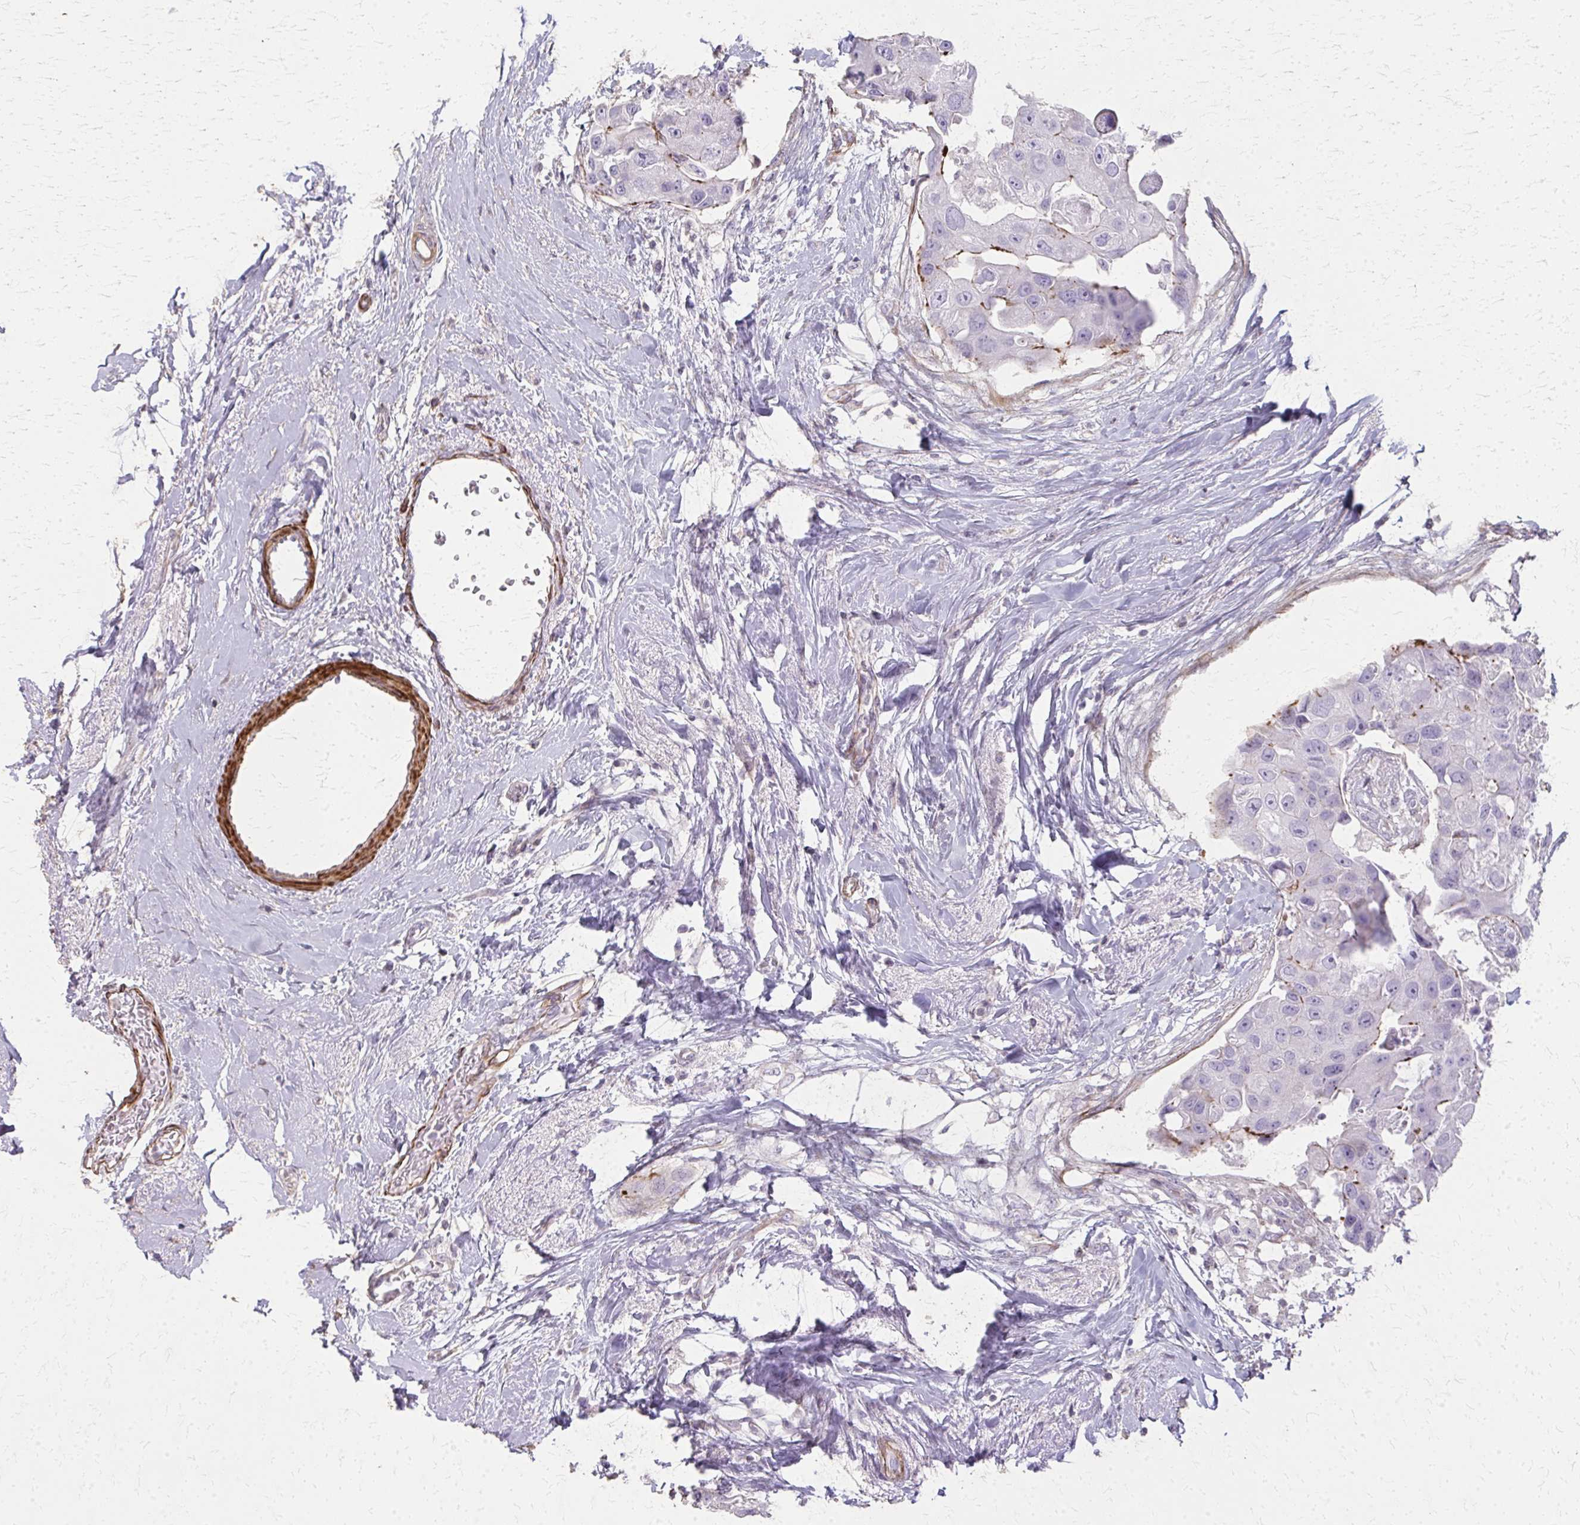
{"staining": {"intensity": "moderate", "quantity": "<25%", "location": "cytoplasmic/membranous"}, "tissue": "breast cancer", "cell_type": "Tumor cells", "image_type": "cancer", "snomed": [{"axis": "morphology", "description": "Duct carcinoma"}, {"axis": "topography", "description": "Breast"}], "caption": "There is low levels of moderate cytoplasmic/membranous expression in tumor cells of breast invasive ductal carcinoma, as demonstrated by immunohistochemical staining (brown color).", "gene": "TENM4", "patient": {"sex": "female", "age": 43}}